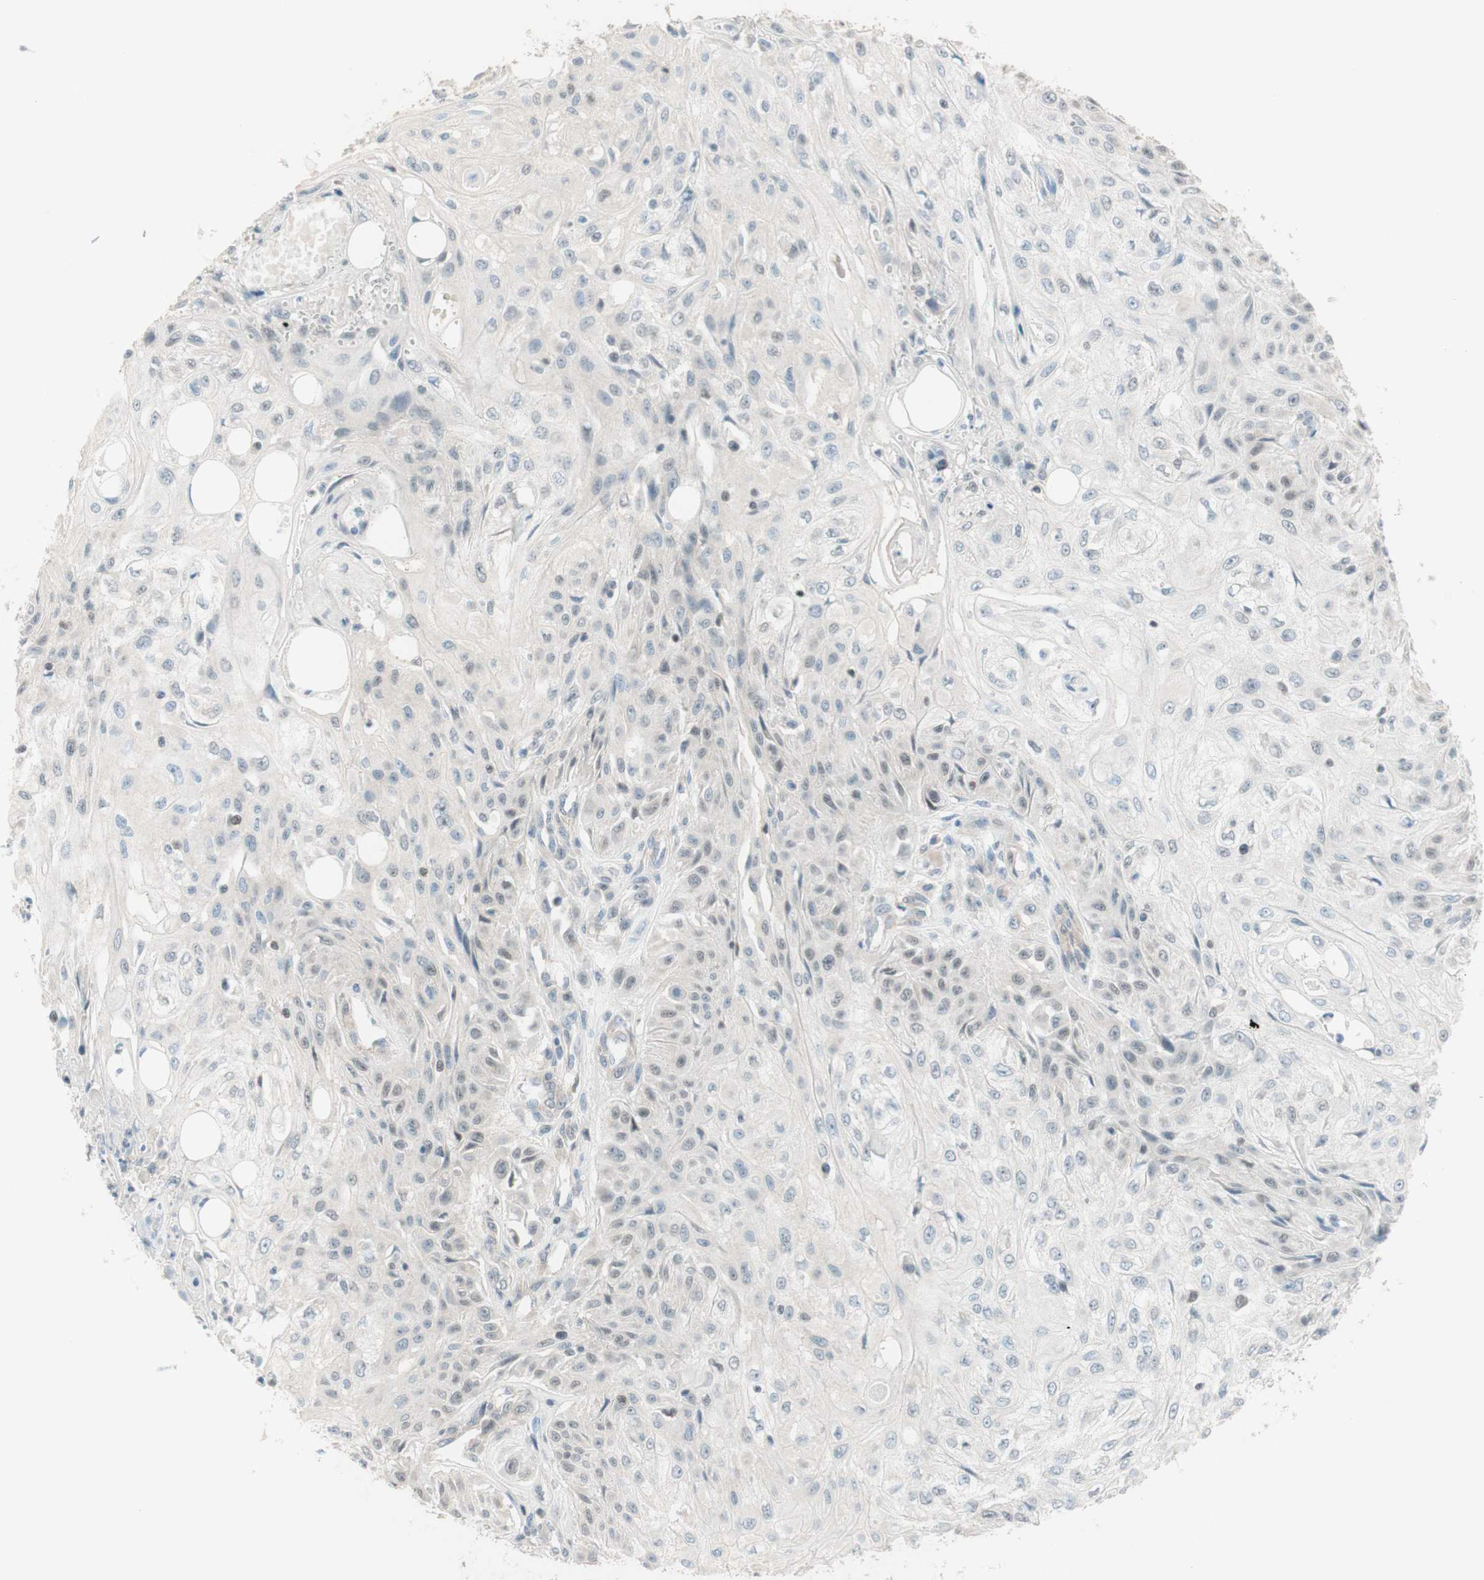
{"staining": {"intensity": "negative", "quantity": "none", "location": "none"}, "tissue": "skin cancer", "cell_type": "Tumor cells", "image_type": "cancer", "snomed": [{"axis": "morphology", "description": "Squamous cell carcinoma, NOS"}, {"axis": "topography", "description": "Skin"}], "caption": "Tumor cells are negative for brown protein staining in skin cancer.", "gene": "JPH1", "patient": {"sex": "male", "age": 75}}